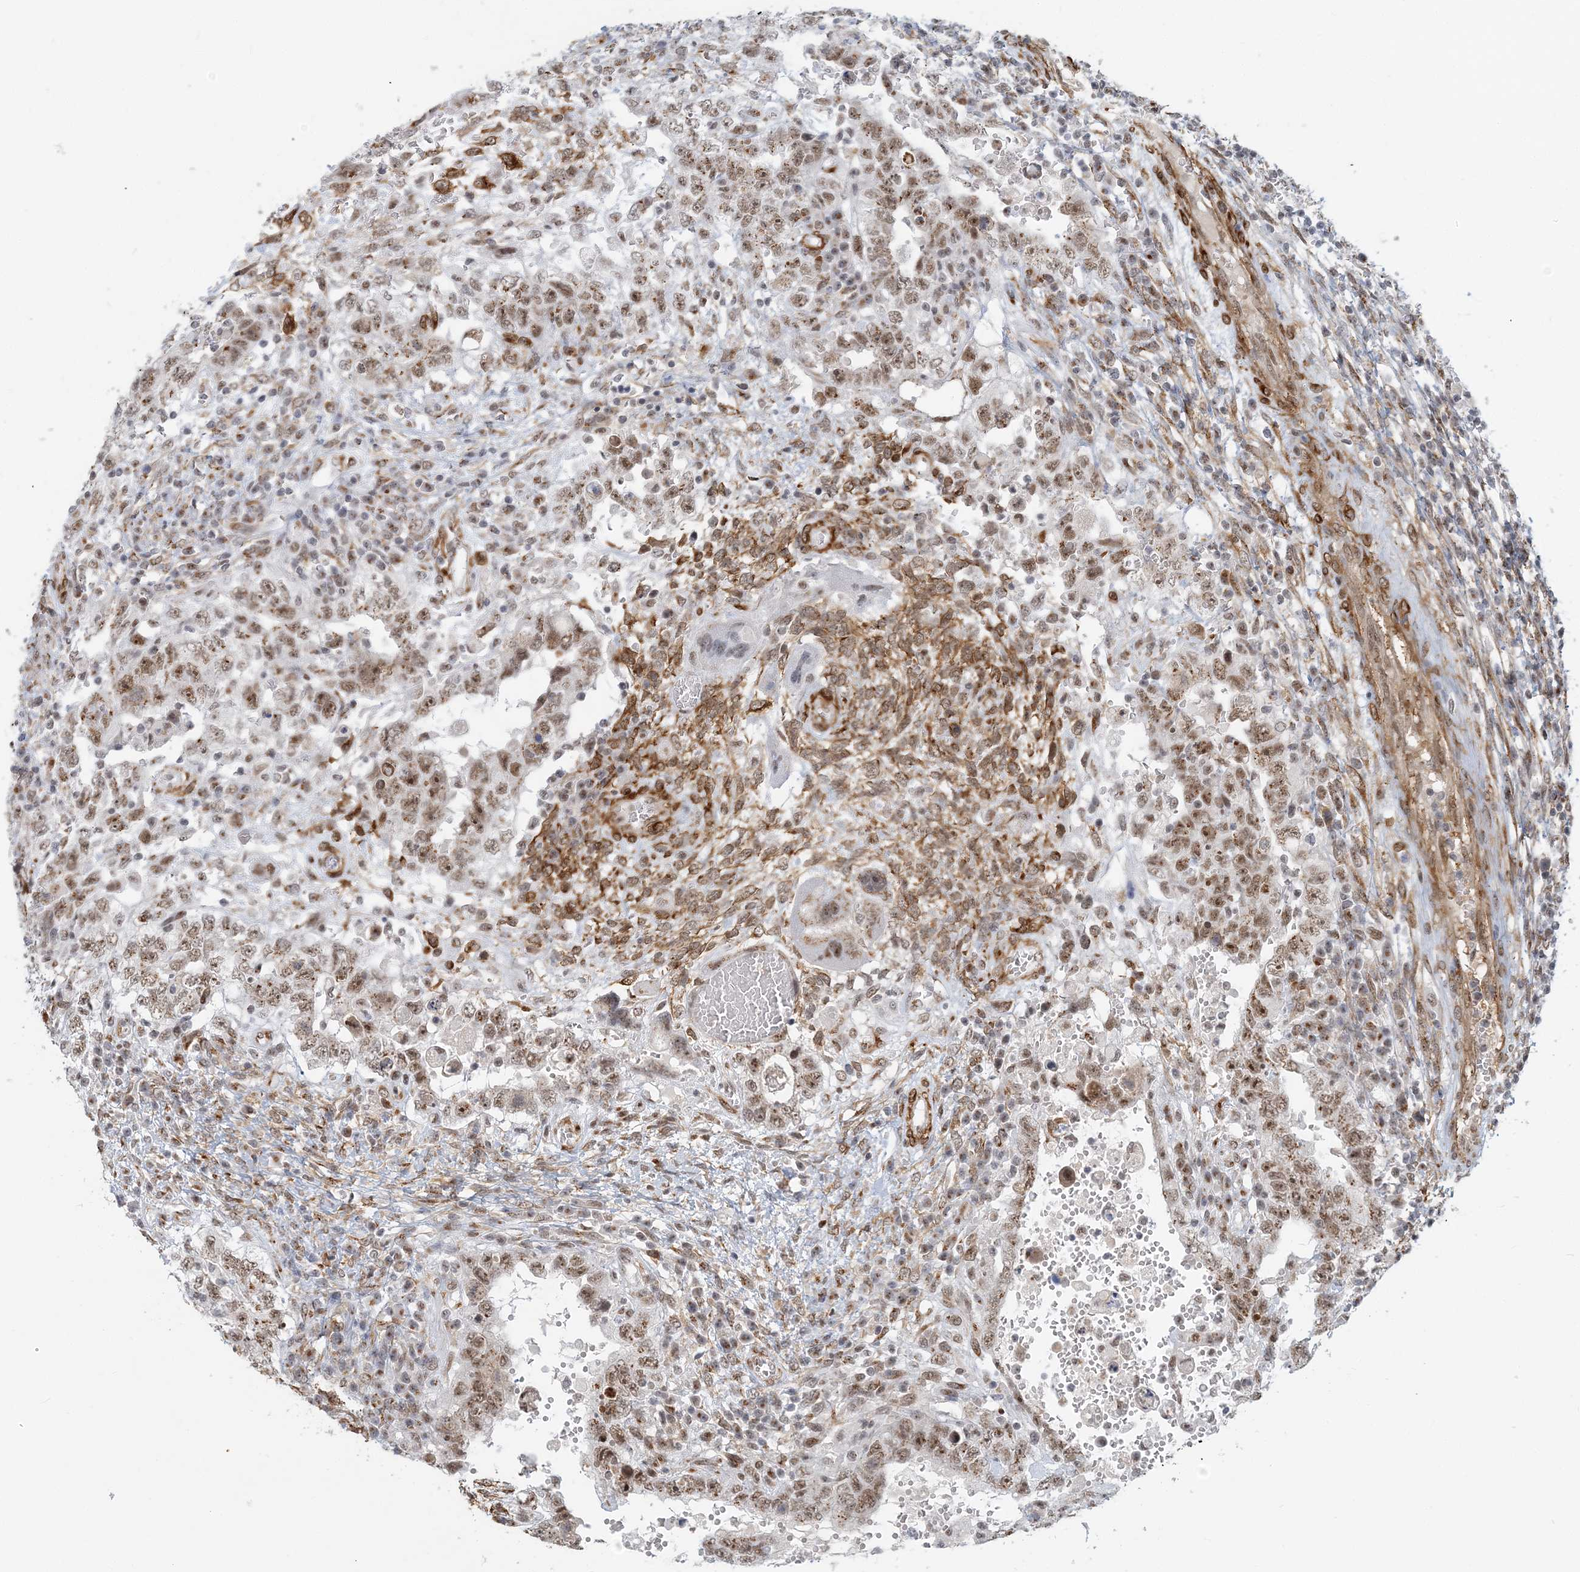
{"staining": {"intensity": "moderate", "quantity": ">75%", "location": "nuclear"}, "tissue": "testis cancer", "cell_type": "Tumor cells", "image_type": "cancer", "snomed": [{"axis": "morphology", "description": "Carcinoma, Embryonal, NOS"}, {"axis": "topography", "description": "Testis"}], "caption": "Moderate nuclear expression is present in about >75% of tumor cells in testis embryonal carcinoma.", "gene": "PLRG1", "patient": {"sex": "male", "age": 26}}